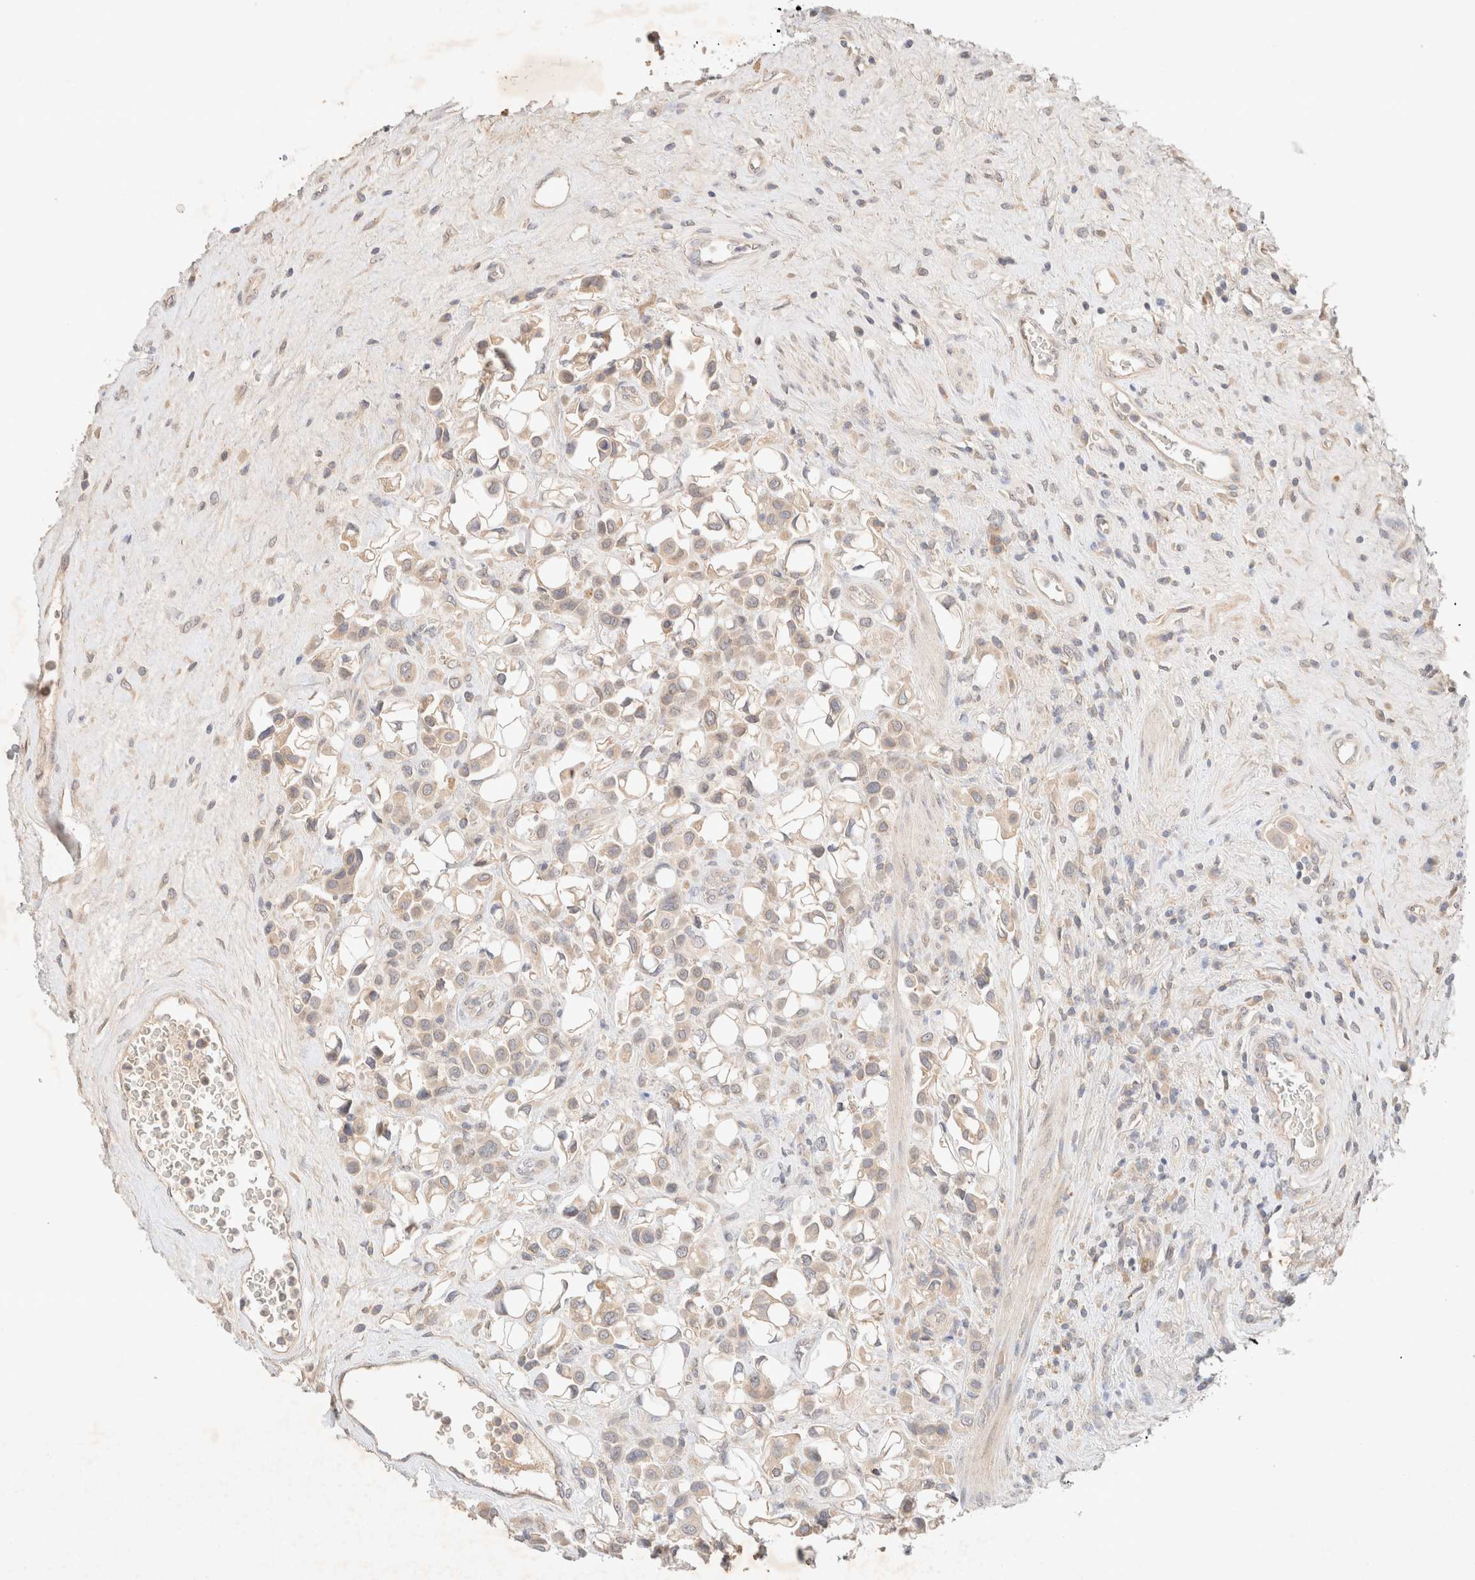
{"staining": {"intensity": "weak", "quantity": "<25%", "location": "cytoplasmic/membranous"}, "tissue": "urothelial cancer", "cell_type": "Tumor cells", "image_type": "cancer", "snomed": [{"axis": "morphology", "description": "Urothelial carcinoma, High grade"}, {"axis": "topography", "description": "Urinary bladder"}], "caption": "Image shows no significant protein expression in tumor cells of high-grade urothelial carcinoma. (Brightfield microscopy of DAB (3,3'-diaminobenzidine) IHC at high magnification).", "gene": "SARM1", "patient": {"sex": "male", "age": 50}}